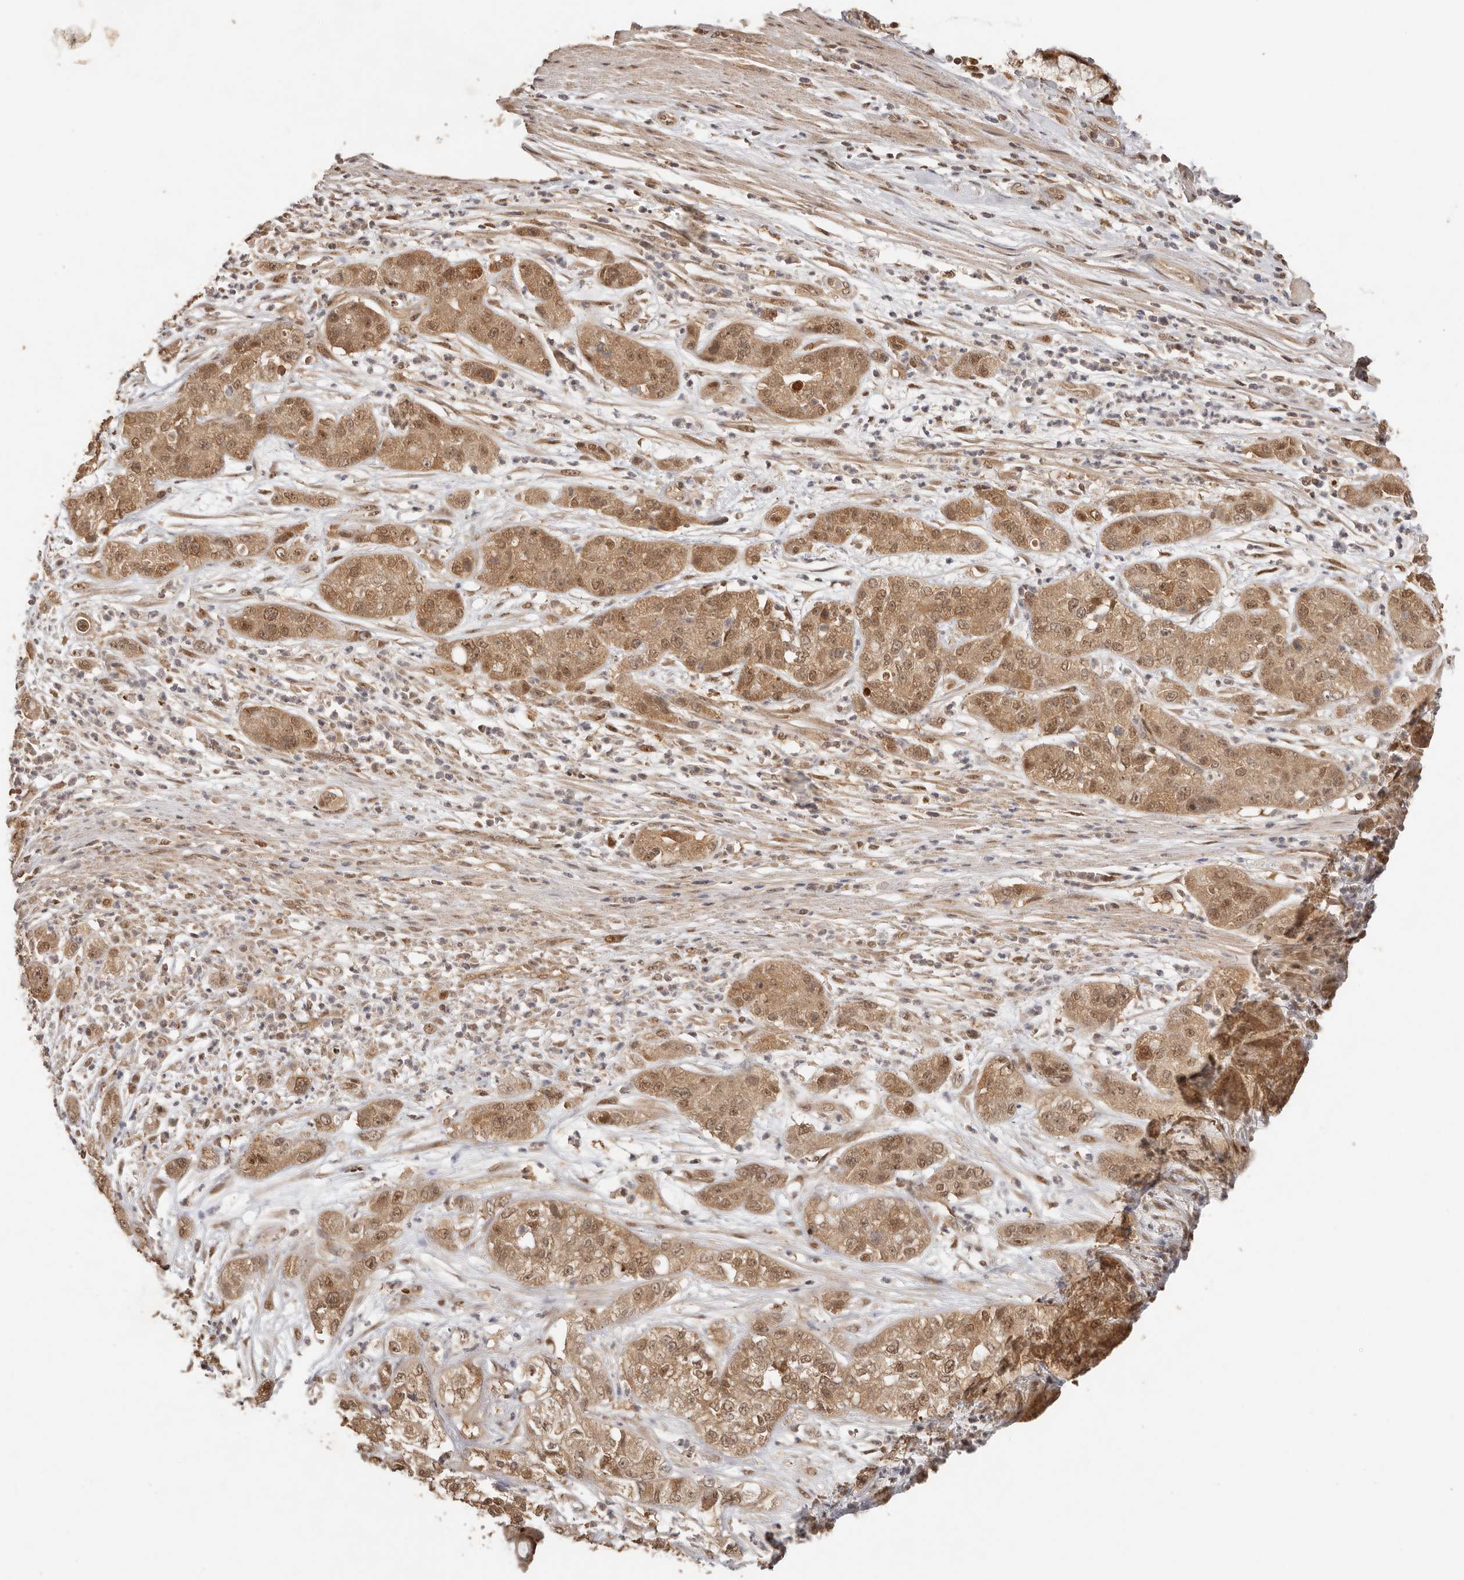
{"staining": {"intensity": "moderate", "quantity": ">75%", "location": "cytoplasmic/membranous,nuclear"}, "tissue": "pancreatic cancer", "cell_type": "Tumor cells", "image_type": "cancer", "snomed": [{"axis": "morphology", "description": "Adenocarcinoma, NOS"}, {"axis": "topography", "description": "Pancreas"}], "caption": "Human pancreatic cancer (adenocarcinoma) stained for a protein (brown) displays moderate cytoplasmic/membranous and nuclear positive staining in about >75% of tumor cells.", "gene": "PSMA5", "patient": {"sex": "female", "age": 78}}